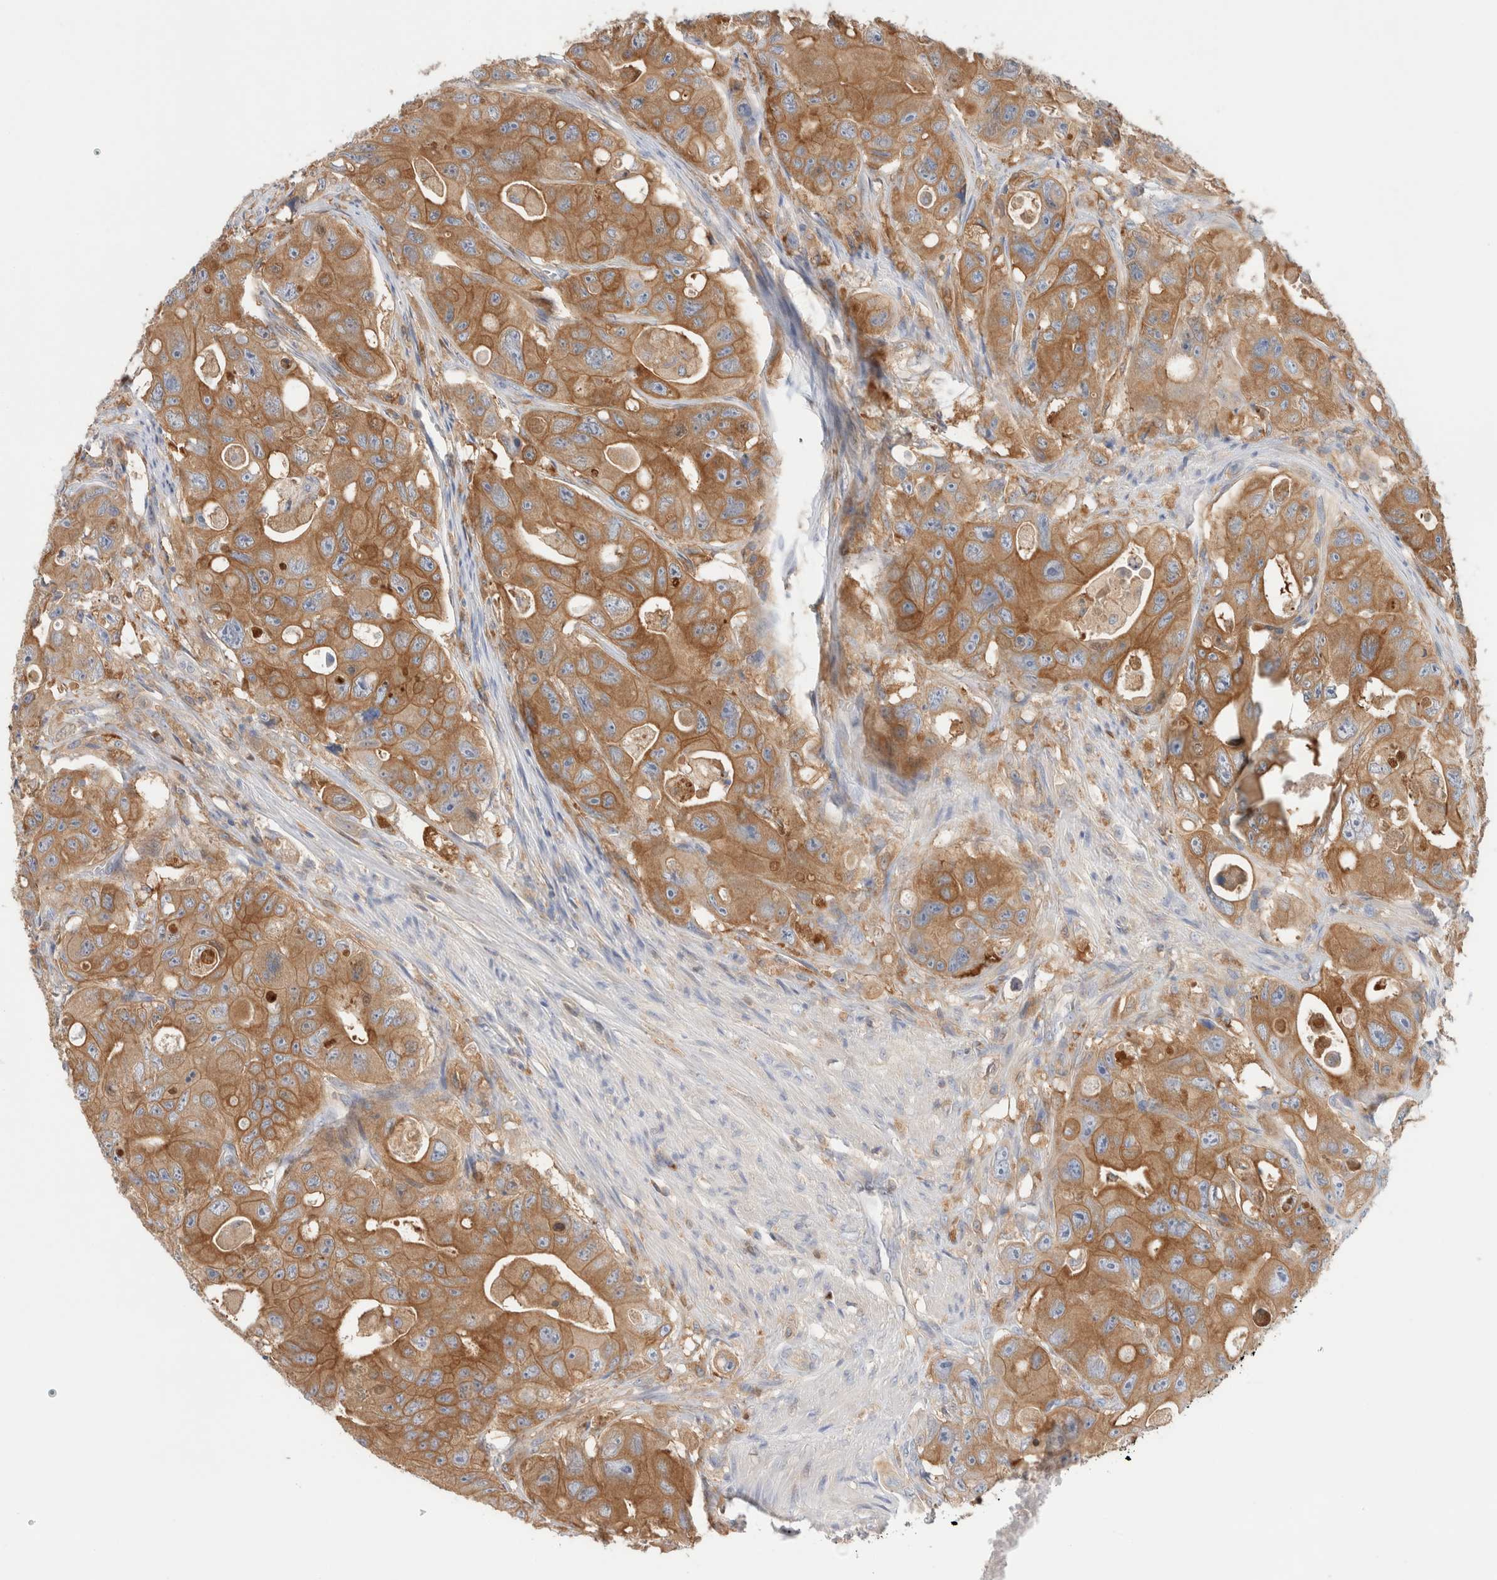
{"staining": {"intensity": "moderate", "quantity": ">75%", "location": "cytoplasmic/membranous"}, "tissue": "colorectal cancer", "cell_type": "Tumor cells", "image_type": "cancer", "snomed": [{"axis": "morphology", "description": "Adenocarcinoma, NOS"}, {"axis": "topography", "description": "Colon"}], "caption": "Immunohistochemistry (DAB (3,3'-diaminobenzidine)) staining of adenocarcinoma (colorectal) demonstrates moderate cytoplasmic/membranous protein expression in approximately >75% of tumor cells.", "gene": "KLHL14", "patient": {"sex": "female", "age": 46}}